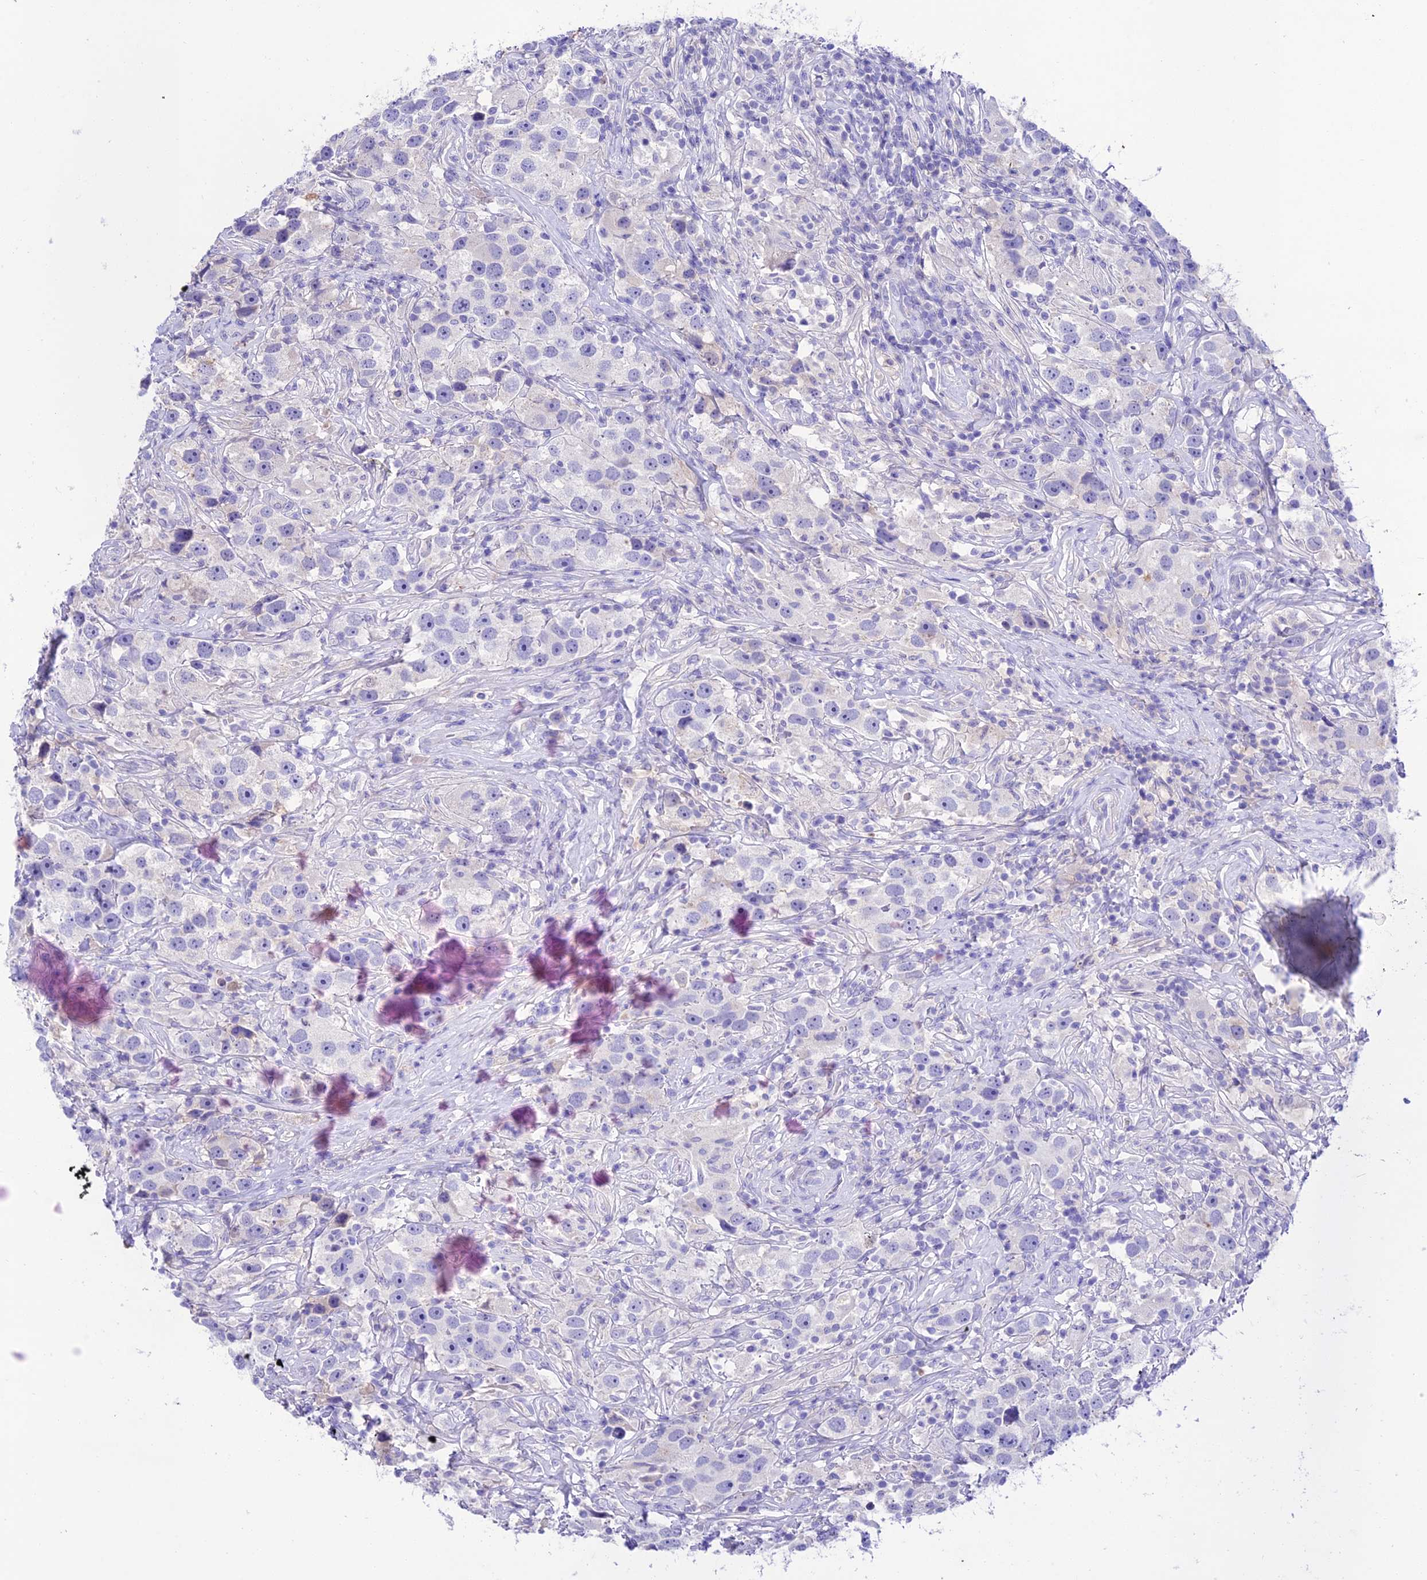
{"staining": {"intensity": "negative", "quantity": "none", "location": "none"}, "tissue": "testis cancer", "cell_type": "Tumor cells", "image_type": "cancer", "snomed": [{"axis": "morphology", "description": "Seminoma, NOS"}, {"axis": "topography", "description": "Testis"}], "caption": "Micrograph shows no protein positivity in tumor cells of testis cancer tissue.", "gene": "NLRP6", "patient": {"sex": "male", "age": 49}}